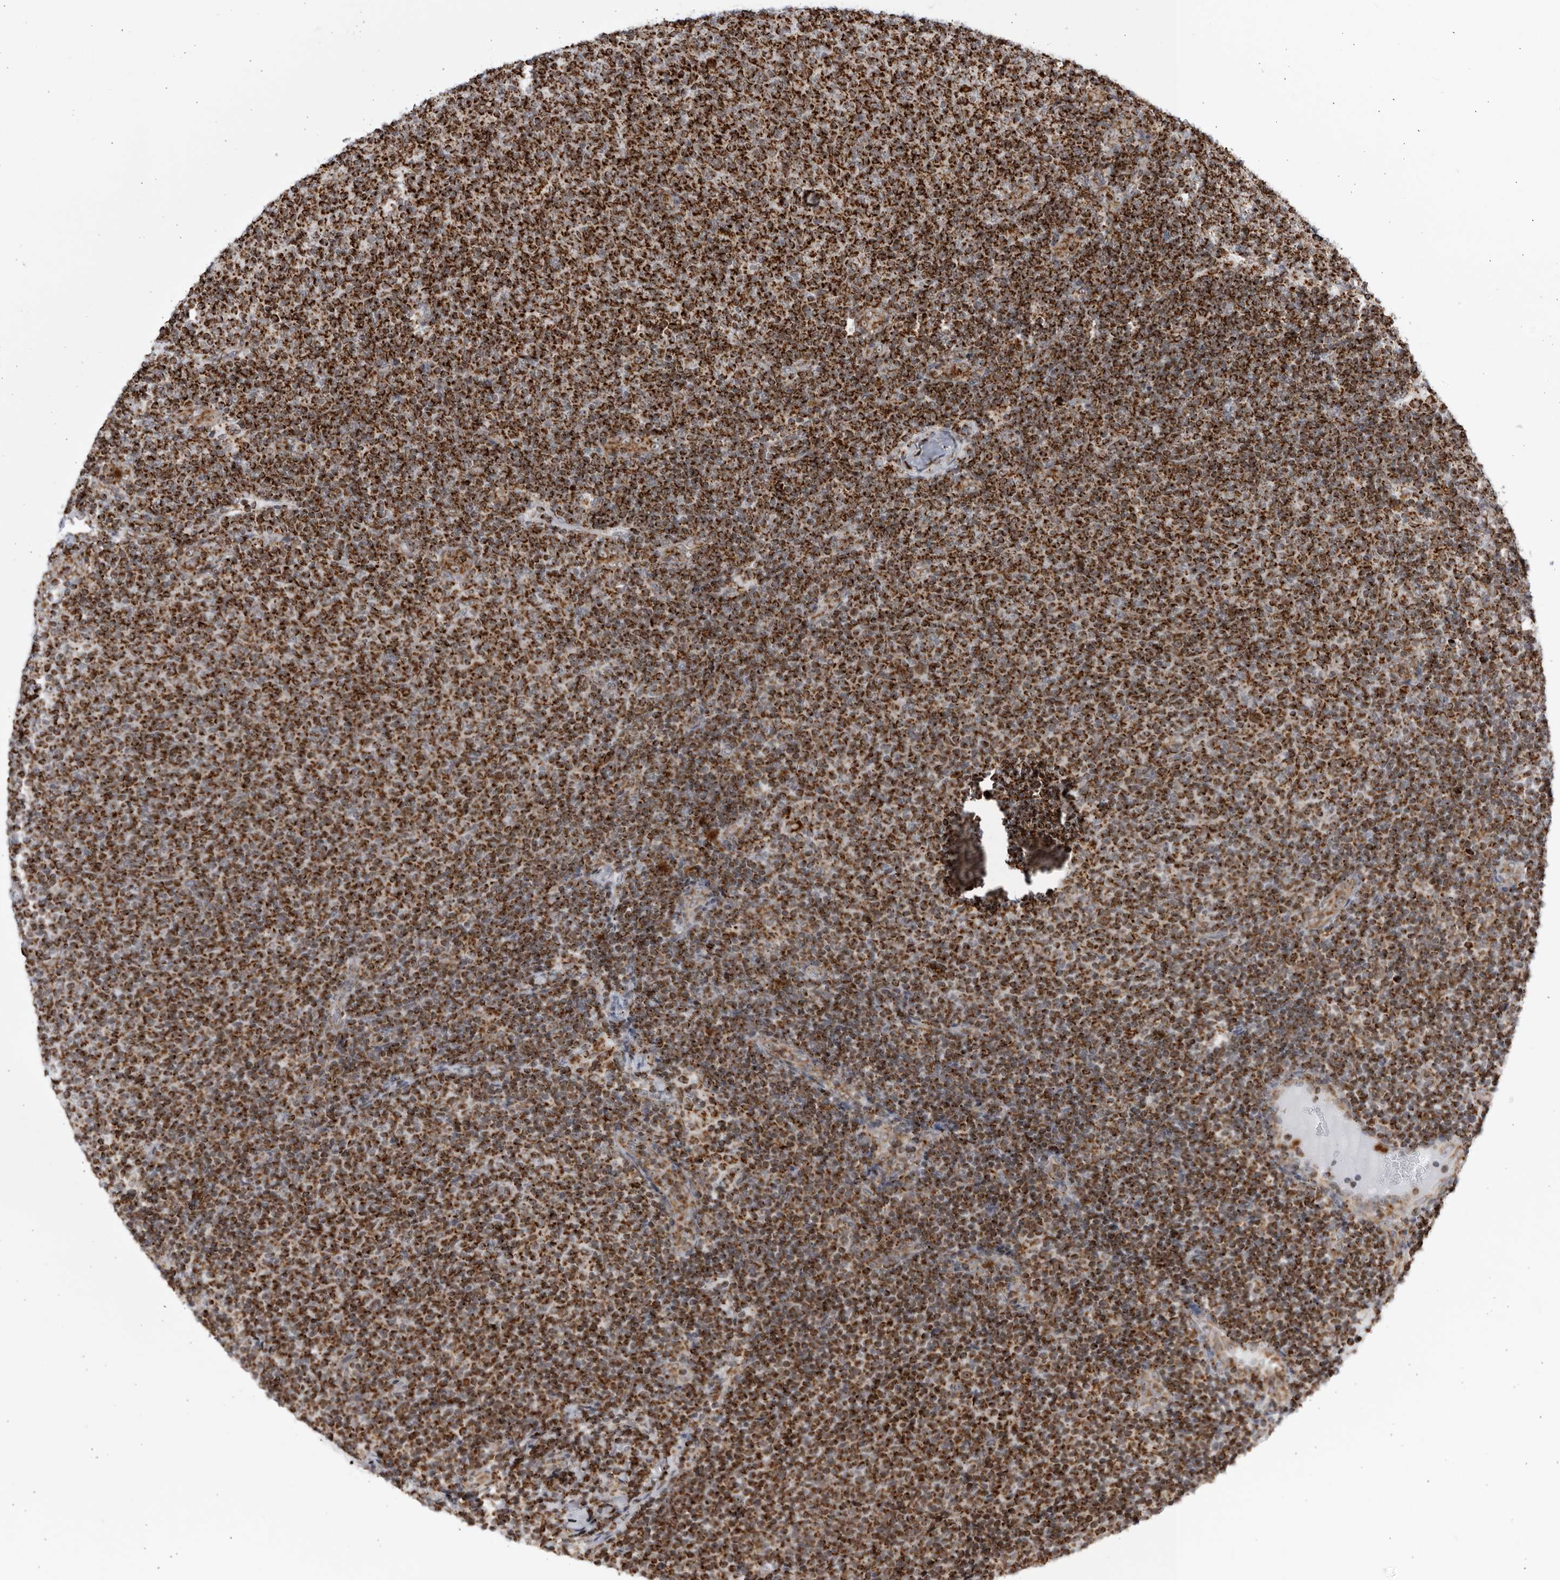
{"staining": {"intensity": "strong", "quantity": ">75%", "location": "cytoplasmic/membranous"}, "tissue": "lymphoma", "cell_type": "Tumor cells", "image_type": "cancer", "snomed": [{"axis": "morphology", "description": "Malignant lymphoma, non-Hodgkin's type, Low grade"}, {"axis": "topography", "description": "Lymph node"}], "caption": "About >75% of tumor cells in human lymphoma demonstrate strong cytoplasmic/membranous protein staining as visualized by brown immunohistochemical staining.", "gene": "RBM34", "patient": {"sex": "male", "age": 66}}